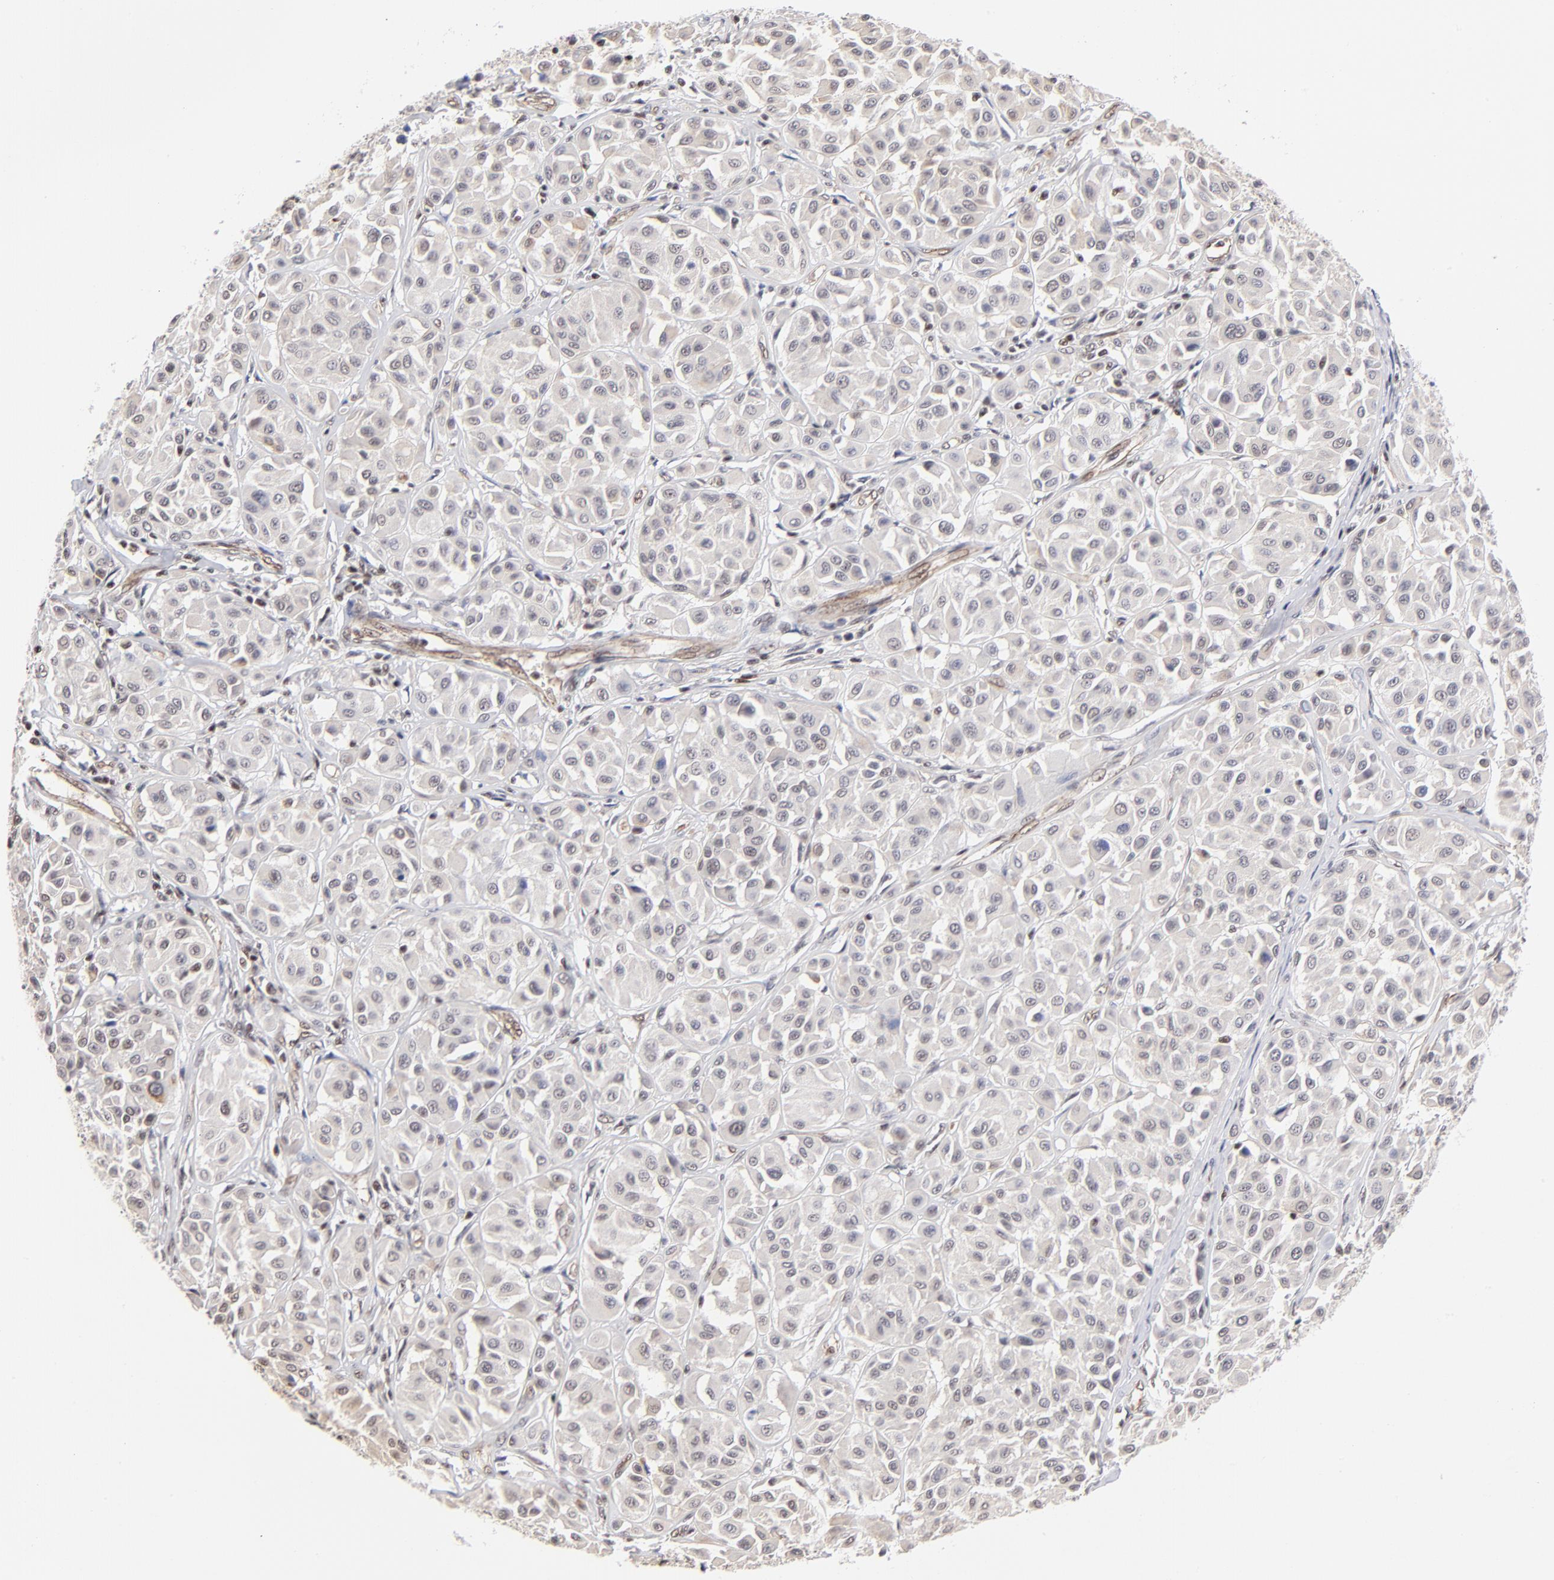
{"staining": {"intensity": "negative", "quantity": "none", "location": "none"}, "tissue": "melanoma", "cell_type": "Tumor cells", "image_type": "cancer", "snomed": [{"axis": "morphology", "description": "Malignant melanoma, Metastatic site"}, {"axis": "topography", "description": "Soft tissue"}], "caption": "A photomicrograph of human melanoma is negative for staining in tumor cells. (Brightfield microscopy of DAB (3,3'-diaminobenzidine) immunohistochemistry (IHC) at high magnification).", "gene": "GABPA", "patient": {"sex": "male", "age": 41}}